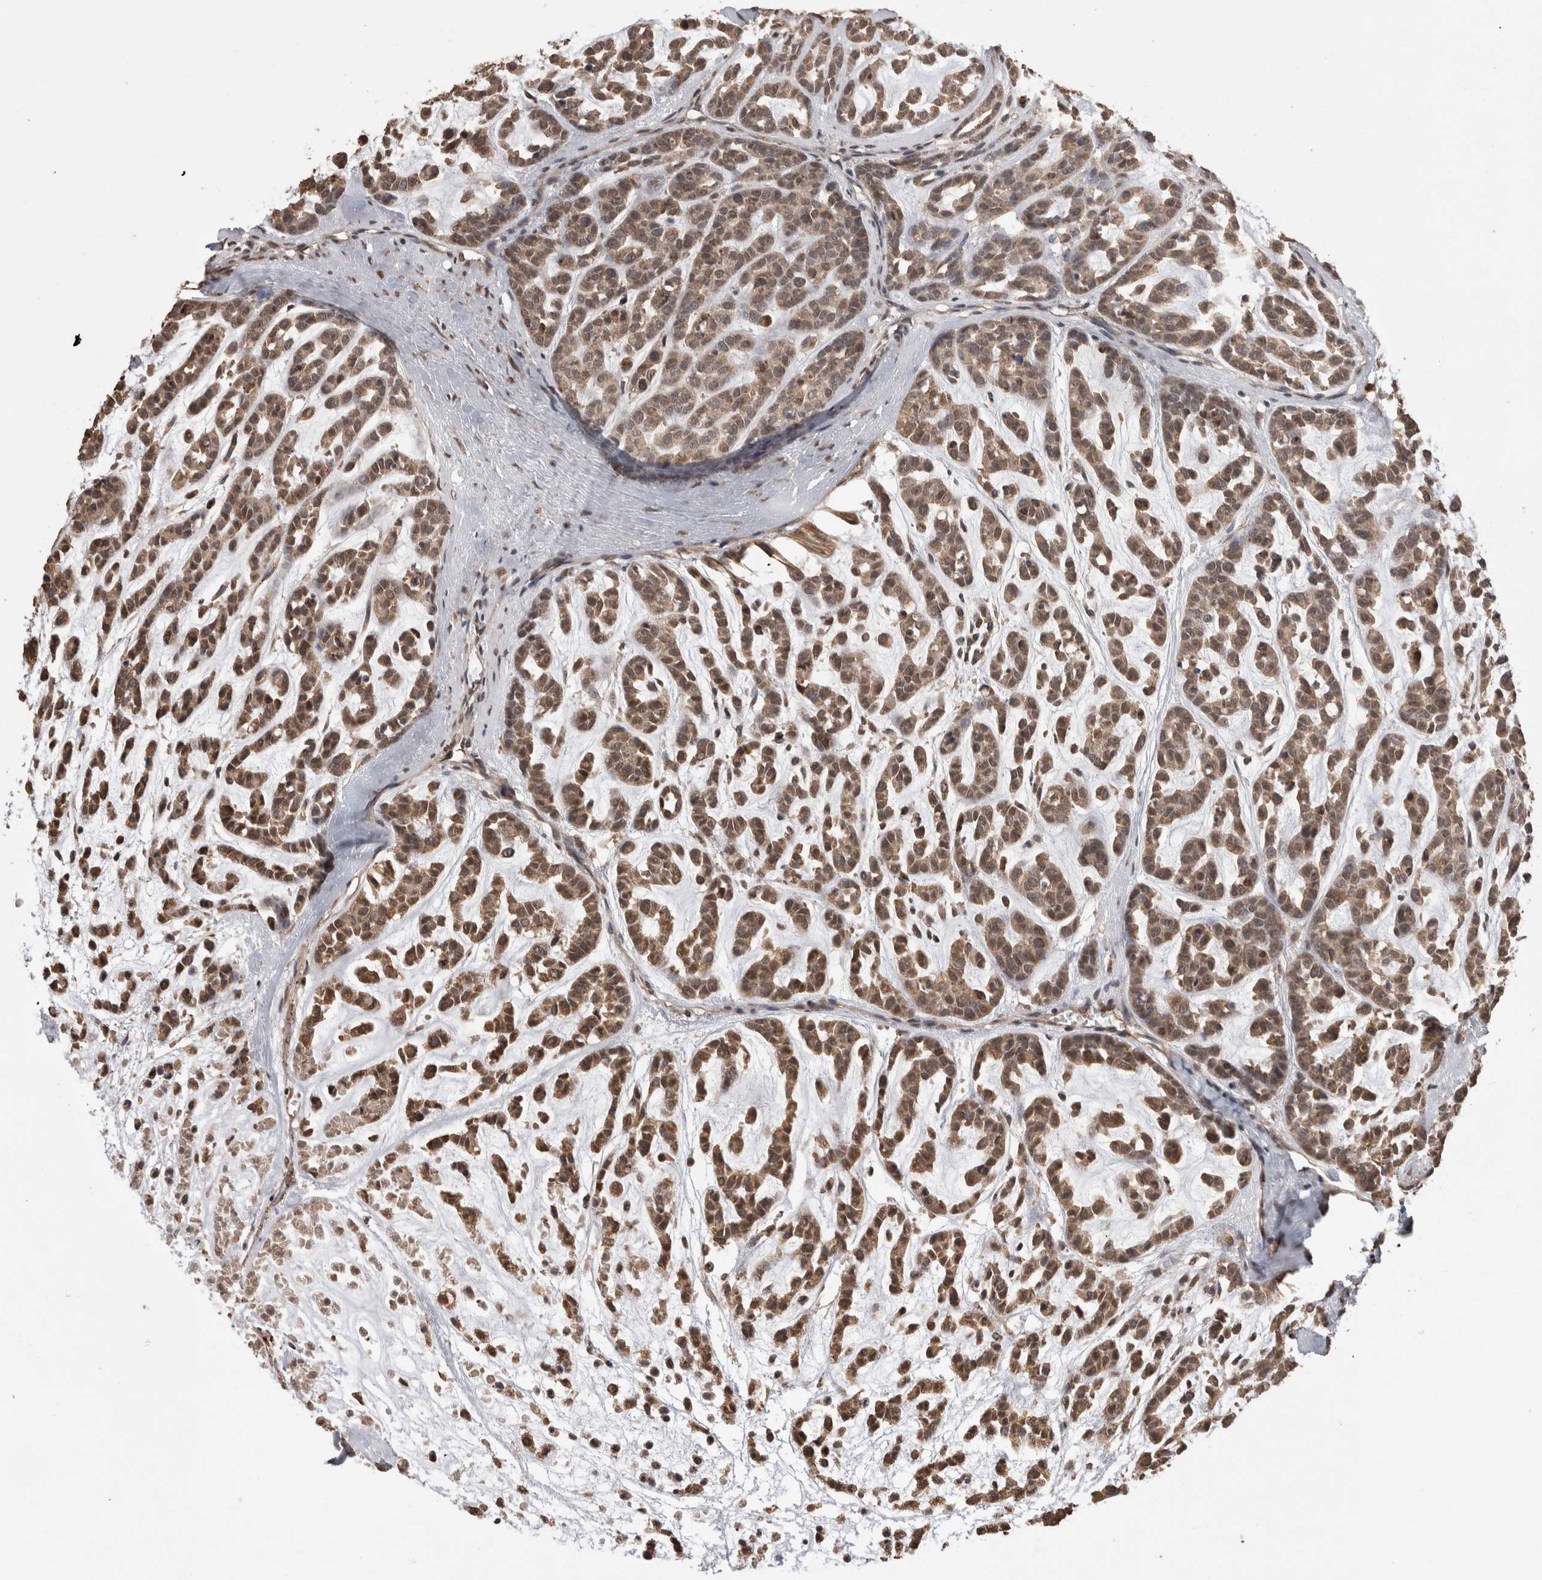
{"staining": {"intensity": "moderate", "quantity": ">75%", "location": "cytoplasmic/membranous,nuclear"}, "tissue": "head and neck cancer", "cell_type": "Tumor cells", "image_type": "cancer", "snomed": [{"axis": "morphology", "description": "Adenocarcinoma, NOS"}, {"axis": "morphology", "description": "Adenoma, NOS"}, {"axis": "topography", "description": "Head-Neck"}], "caption": "Adenocarcinoma (head and neck) tissue shows moderate cytoplasmic/membranous and nuclear staining in approximately >75% of tumor cells (DAB = brown stain, brightfield microscopy at high magnification).", "gene": "PAK4", "patient": {"sex": "female", "age": 55}}